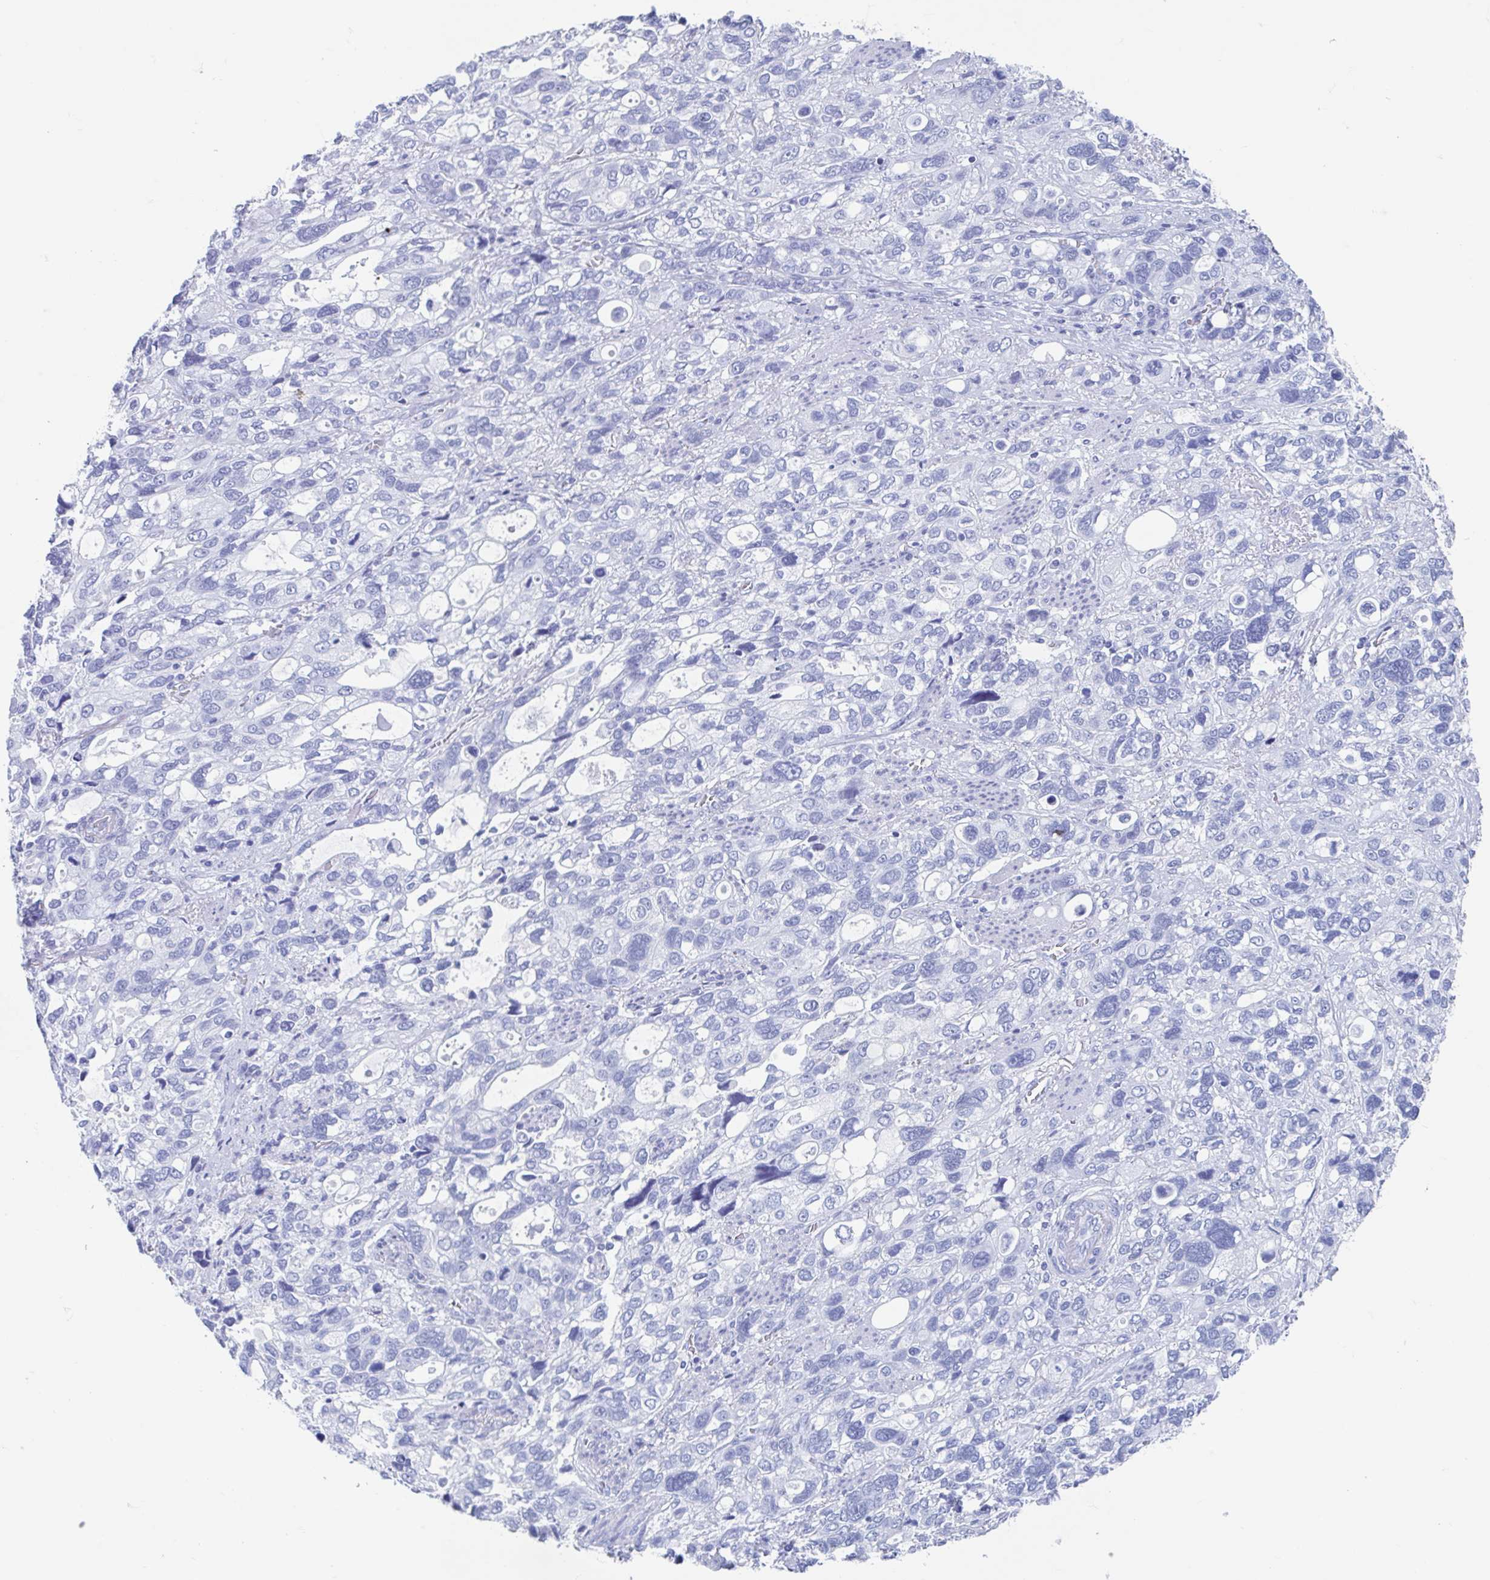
{"staining": {"intensity": "negative", "quantity": "none", "location": "none"}, "tissue": "stomach cancer", "cell_type": "Tumor cells", "image_type": "cancer", "snomed": [{"axis": "morphology", "description": "Adenocarcinoma, NOS"}, {"axis": "topography", "description": "Stomach, upper"}], "caption": "High power microscopy histopathology image of an immunohistochemistry (IHC) photomicrograph of stomach cancer (adenocarcinoma), revealing no significant expression in tumor cells.", "gene": "HDGFL1", "patient": {"sex": "female", "age": 81}}